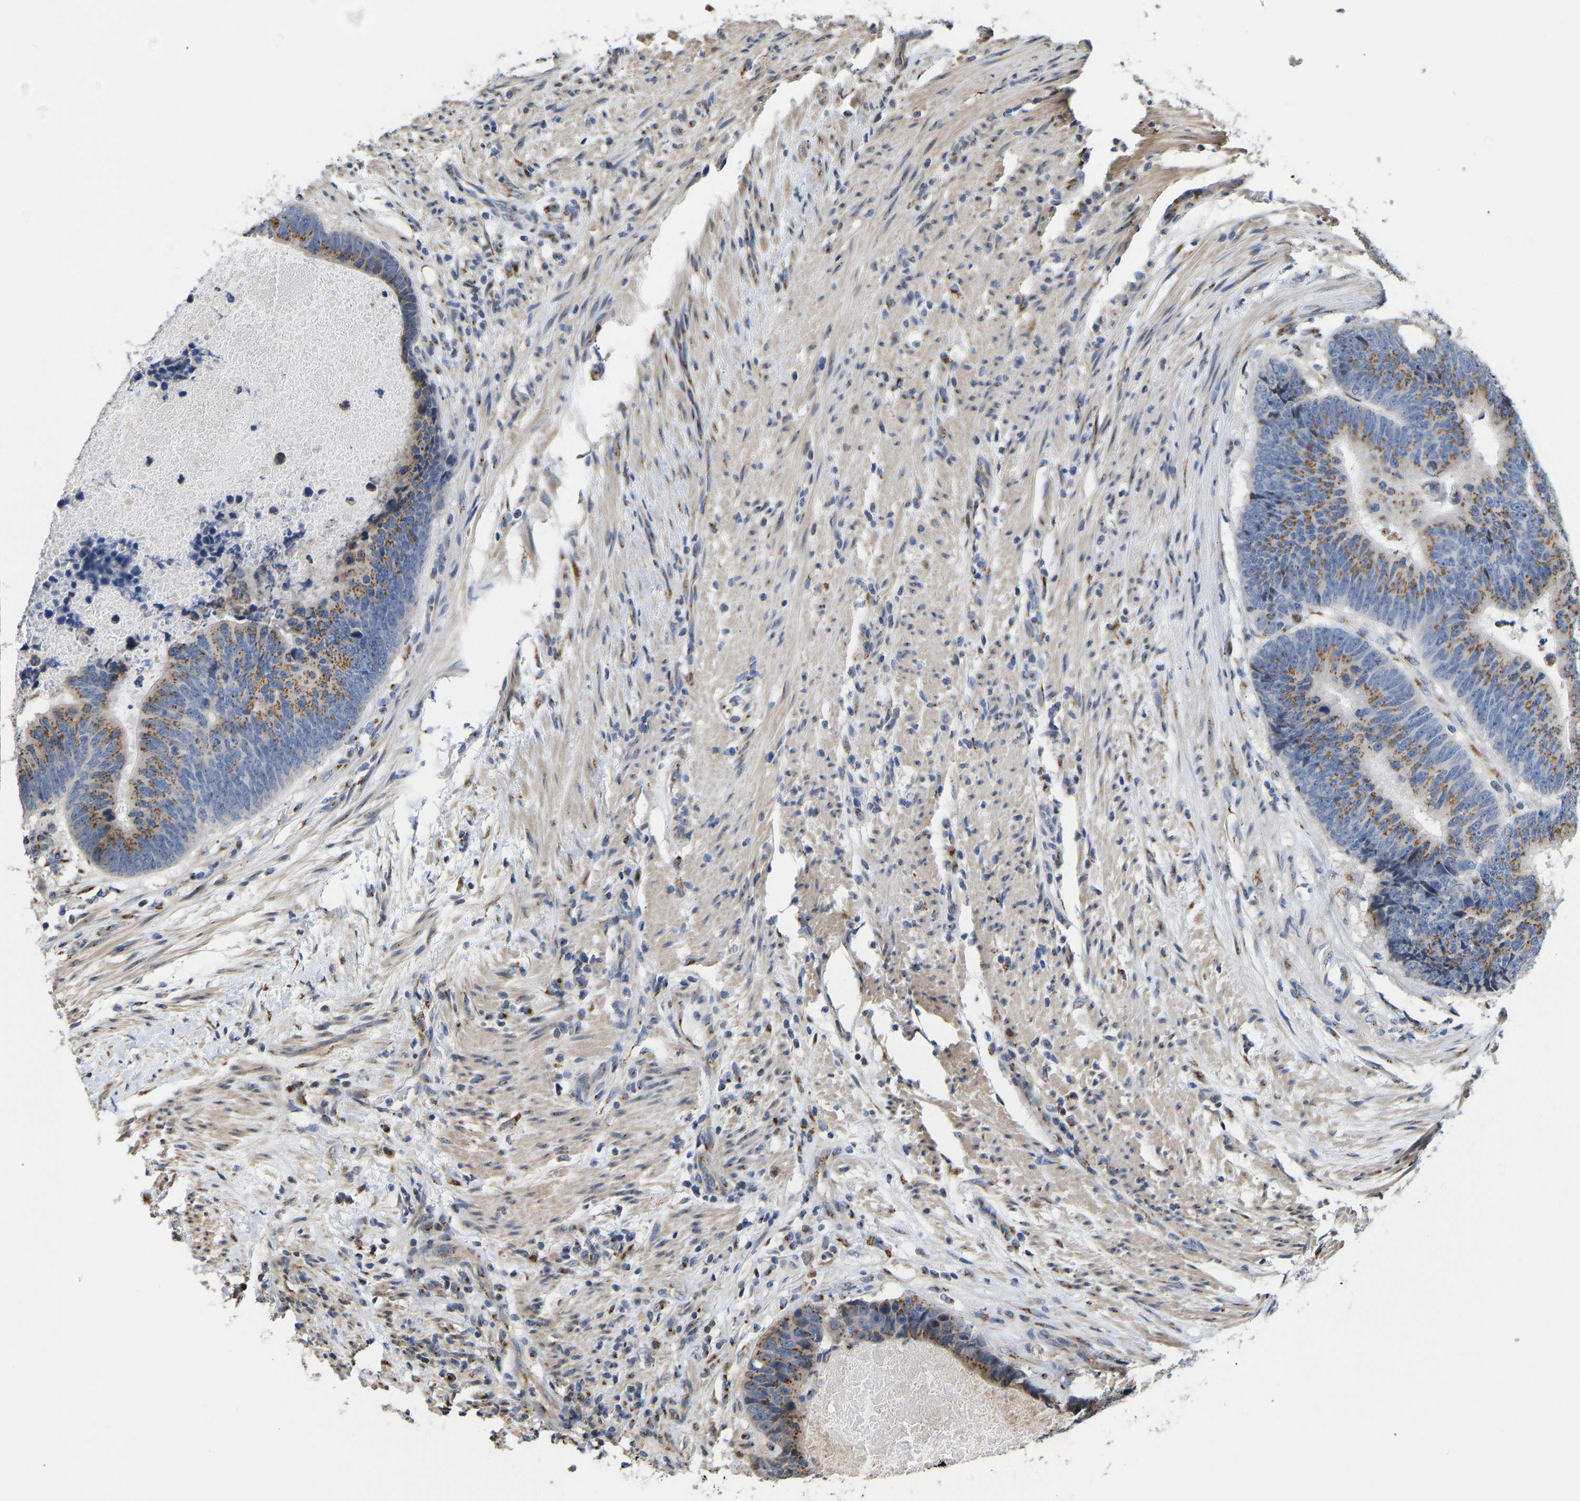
{"staining": {"intensity": "moderate", "quantity": ">75%", "location": "cytoplasmic/membranous"}, "tissue": "colorectal cancer", "cell_type": "Tumor cells", "image_type": "cancer", "snomed": [{"axis": "morphology", "description": "Adenocarcinoma, NOS"}, {"axis": "topography", "description": "Colon"}], "caption": "Protein analysis of colorectal cancer tissue shows moderate cytoplasmic/membranous positivity in approximately >75% of tumor cells.", "gene": "YIPF4", "patient": {"sex": "male", "age": 56}}